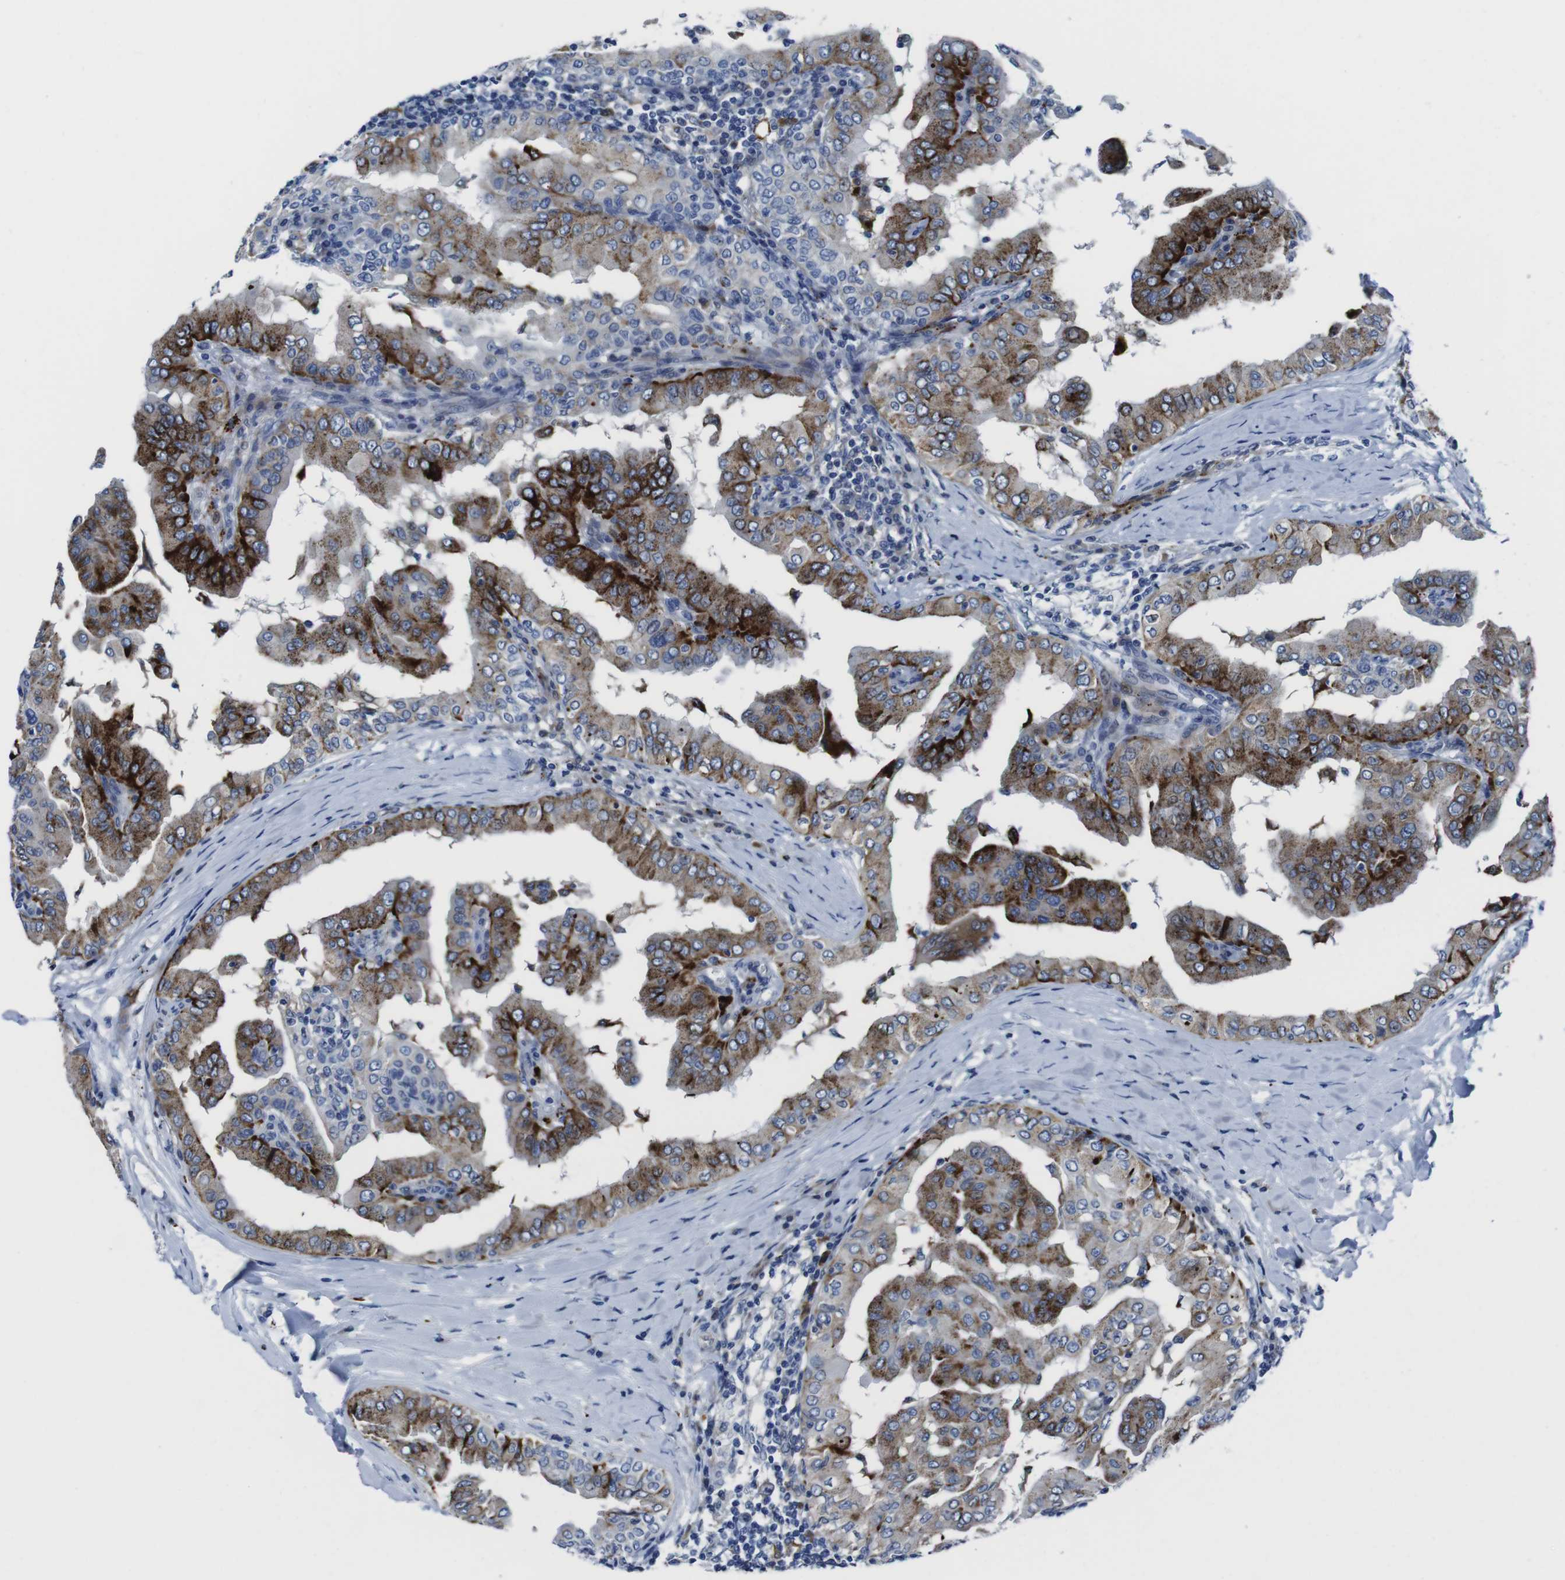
{"staining": {"intensity": "moderate", "quantity": ">75%", "location": "cytoplasmic/membranous"}, "tissue": "thyroid cancer", "cell_type": "Tumor cells", "image_type": "cancer", "snomed": [{"axis": "morphology", "description": "Papillary adenocarcinoma, NOS"}, {"axis": "topography", "description": "Thyroid gland"}], "caption": "Papillary adenocarcinoma (thyroid) was stained to show a protein in brown. There is medium levels of moderate cytoplasmic/membranous positivity in about >75% of tumor cells.", "gene": "EIF4A1", "patient": {"sex": "male", "age": 33}}